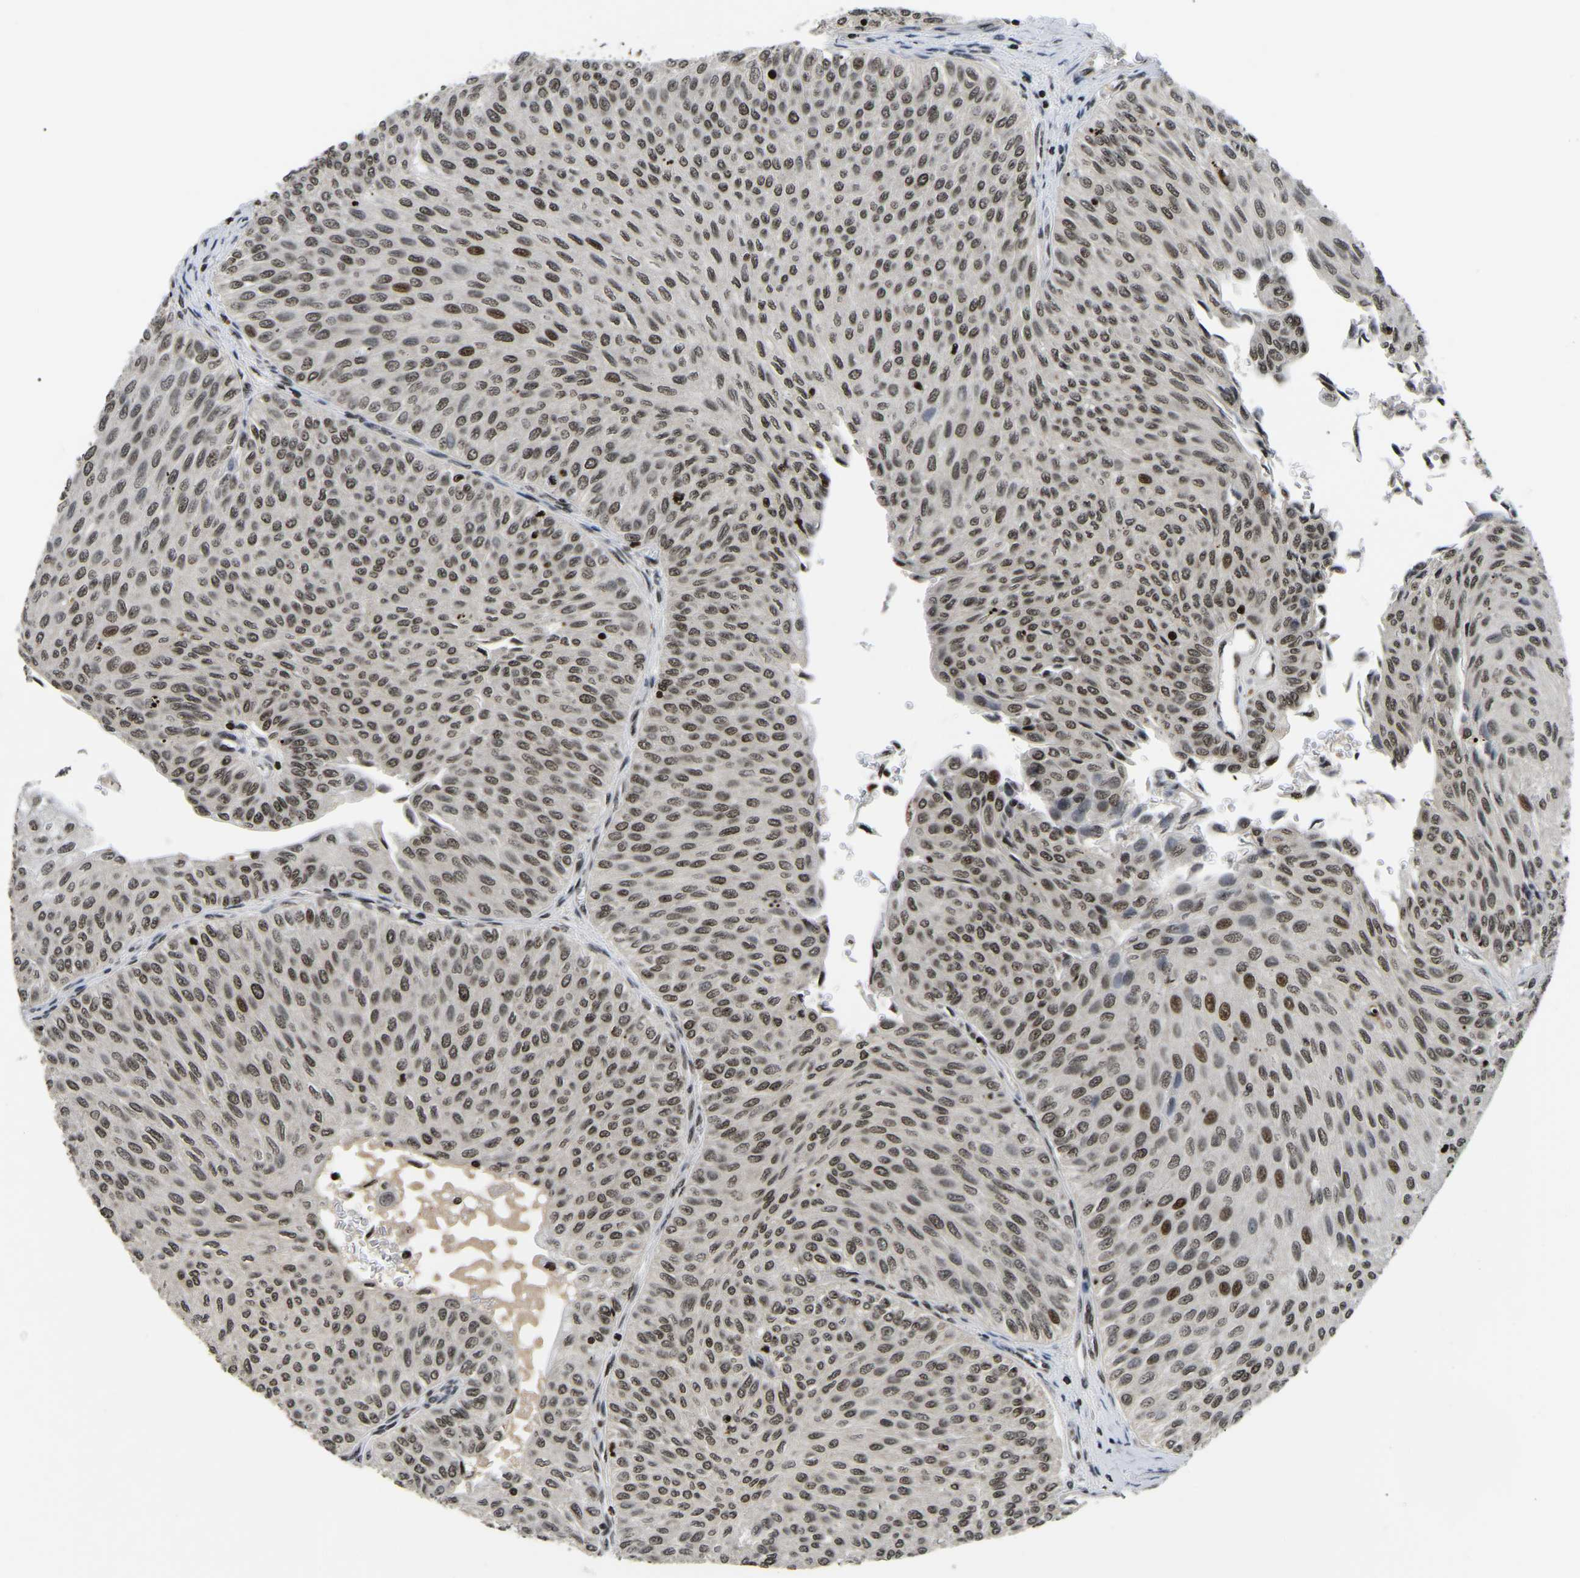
{"staining": {"intensity": "moderate", "quantity": ">75%", "location": "nuclear"}, "tissue": "urothelial cancer", "cell_type": "Tumor cells", "image_type": "cancer", "snomed": [{"axis": "morphology", "description": "Urothelial carcinoma, Low grade"}, {"axis": "topography", "description": "Urinary bladder"}], "caption": "Brown immunohistochemical staining in human urothelial cancer reveals moderate nuclear positivity in approximately >75% of tumor cells.", "gene": "LRRC61", "patient": {"sex": "male", "age": 78}}